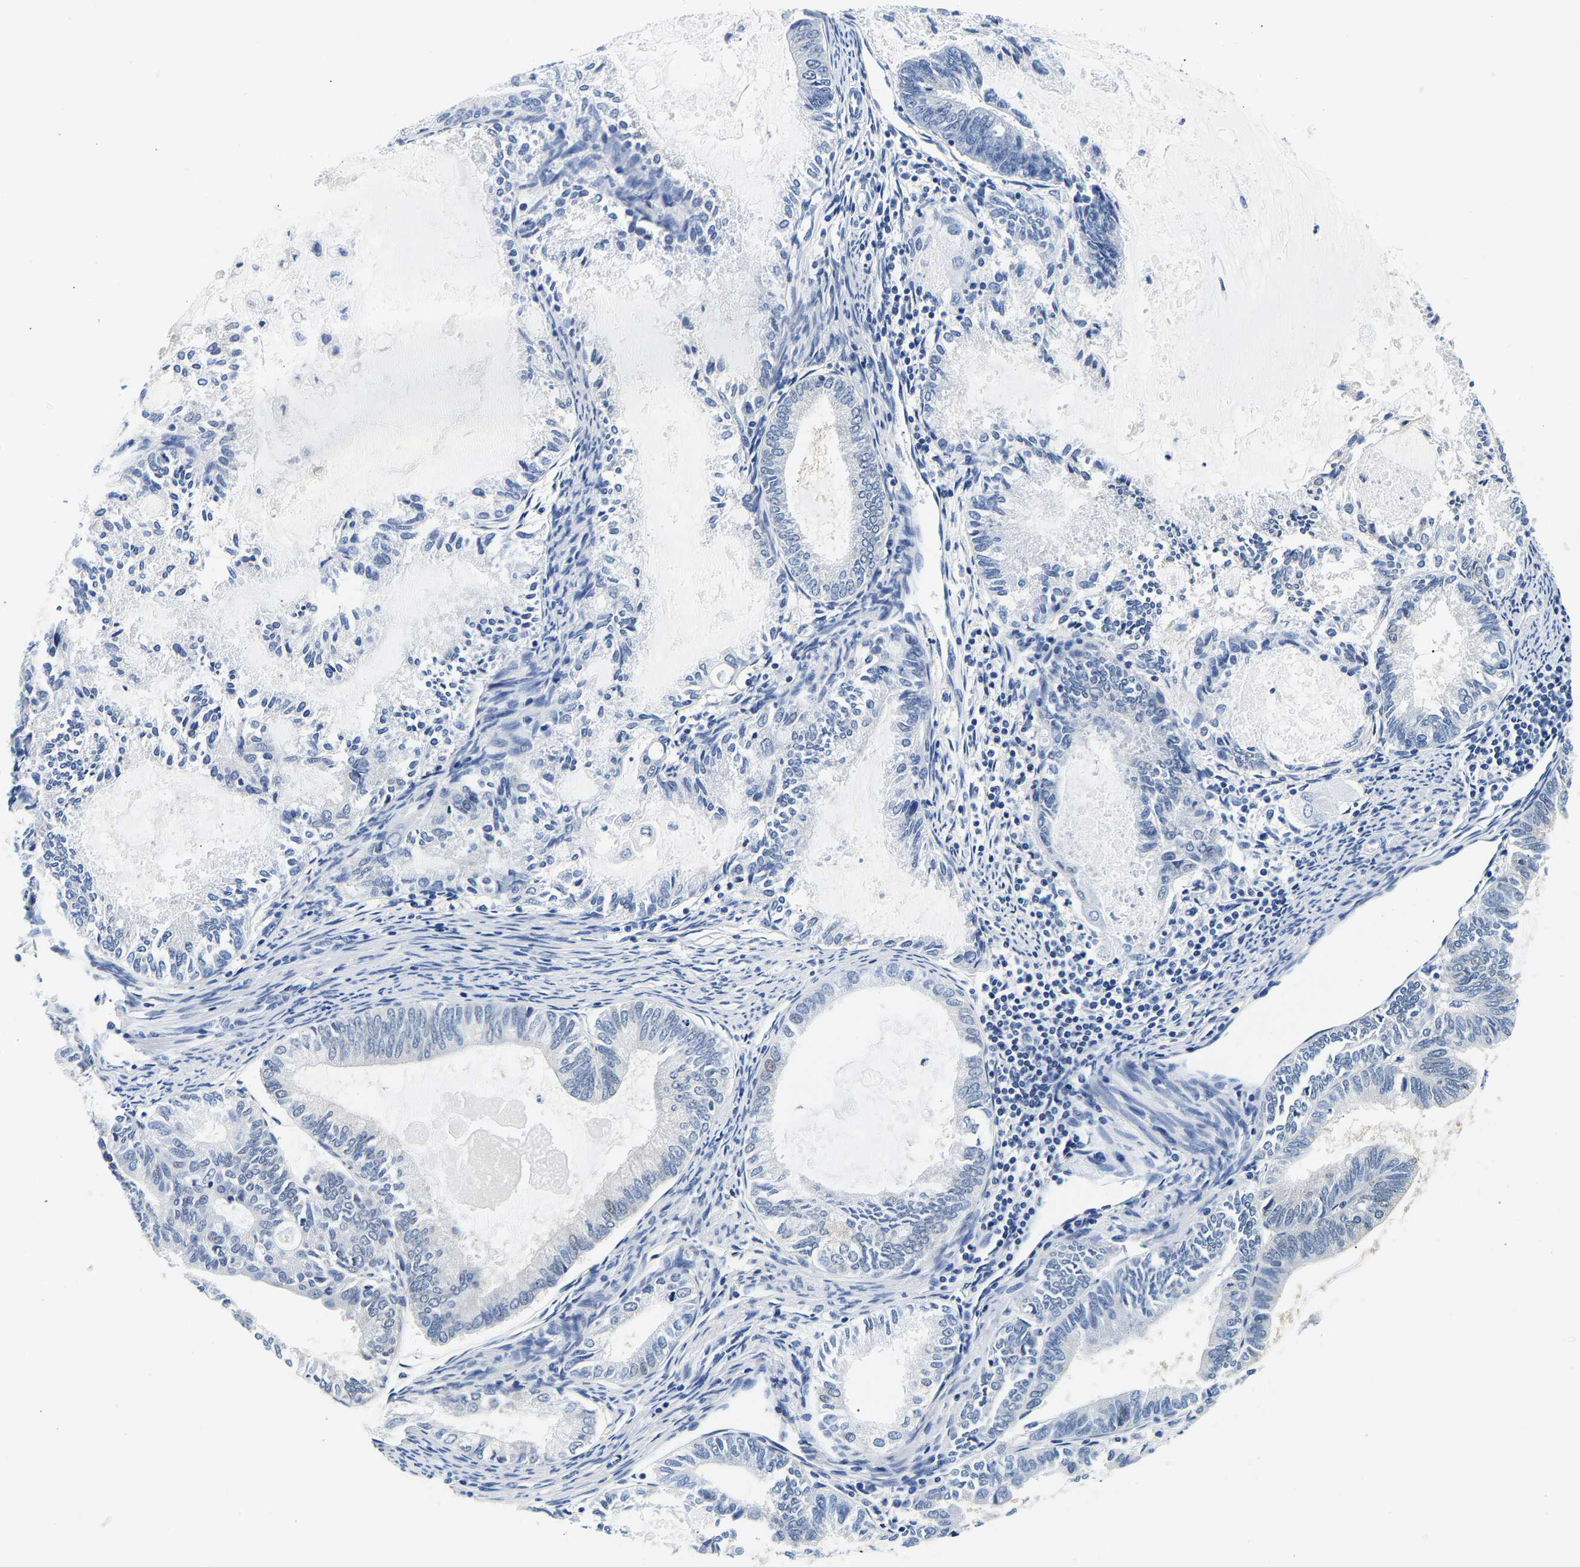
{"staining": {"intensity": "negative", "quantity": "none", "location": "none"}, "tissue": "endometrial cancer", "cell_type": "Tumor cells", "image_type": "cancer", "snomed": [{"axis": "morphology", "description": "Adenocarcinoma, NOS"}, {"axis": "topography", "description": "Endometrium"}], "caption": "High magnification brightfield microscopy of endometrial cancer (adenocarcinoma) stained with DAB (3,3'-diaminobenzidine) (brown) and counterstained with hematoxylin (blue): tumor cells show no significant expression.", "gene": "UCHL3", "patient": {"sex": "female", "age": 86}}